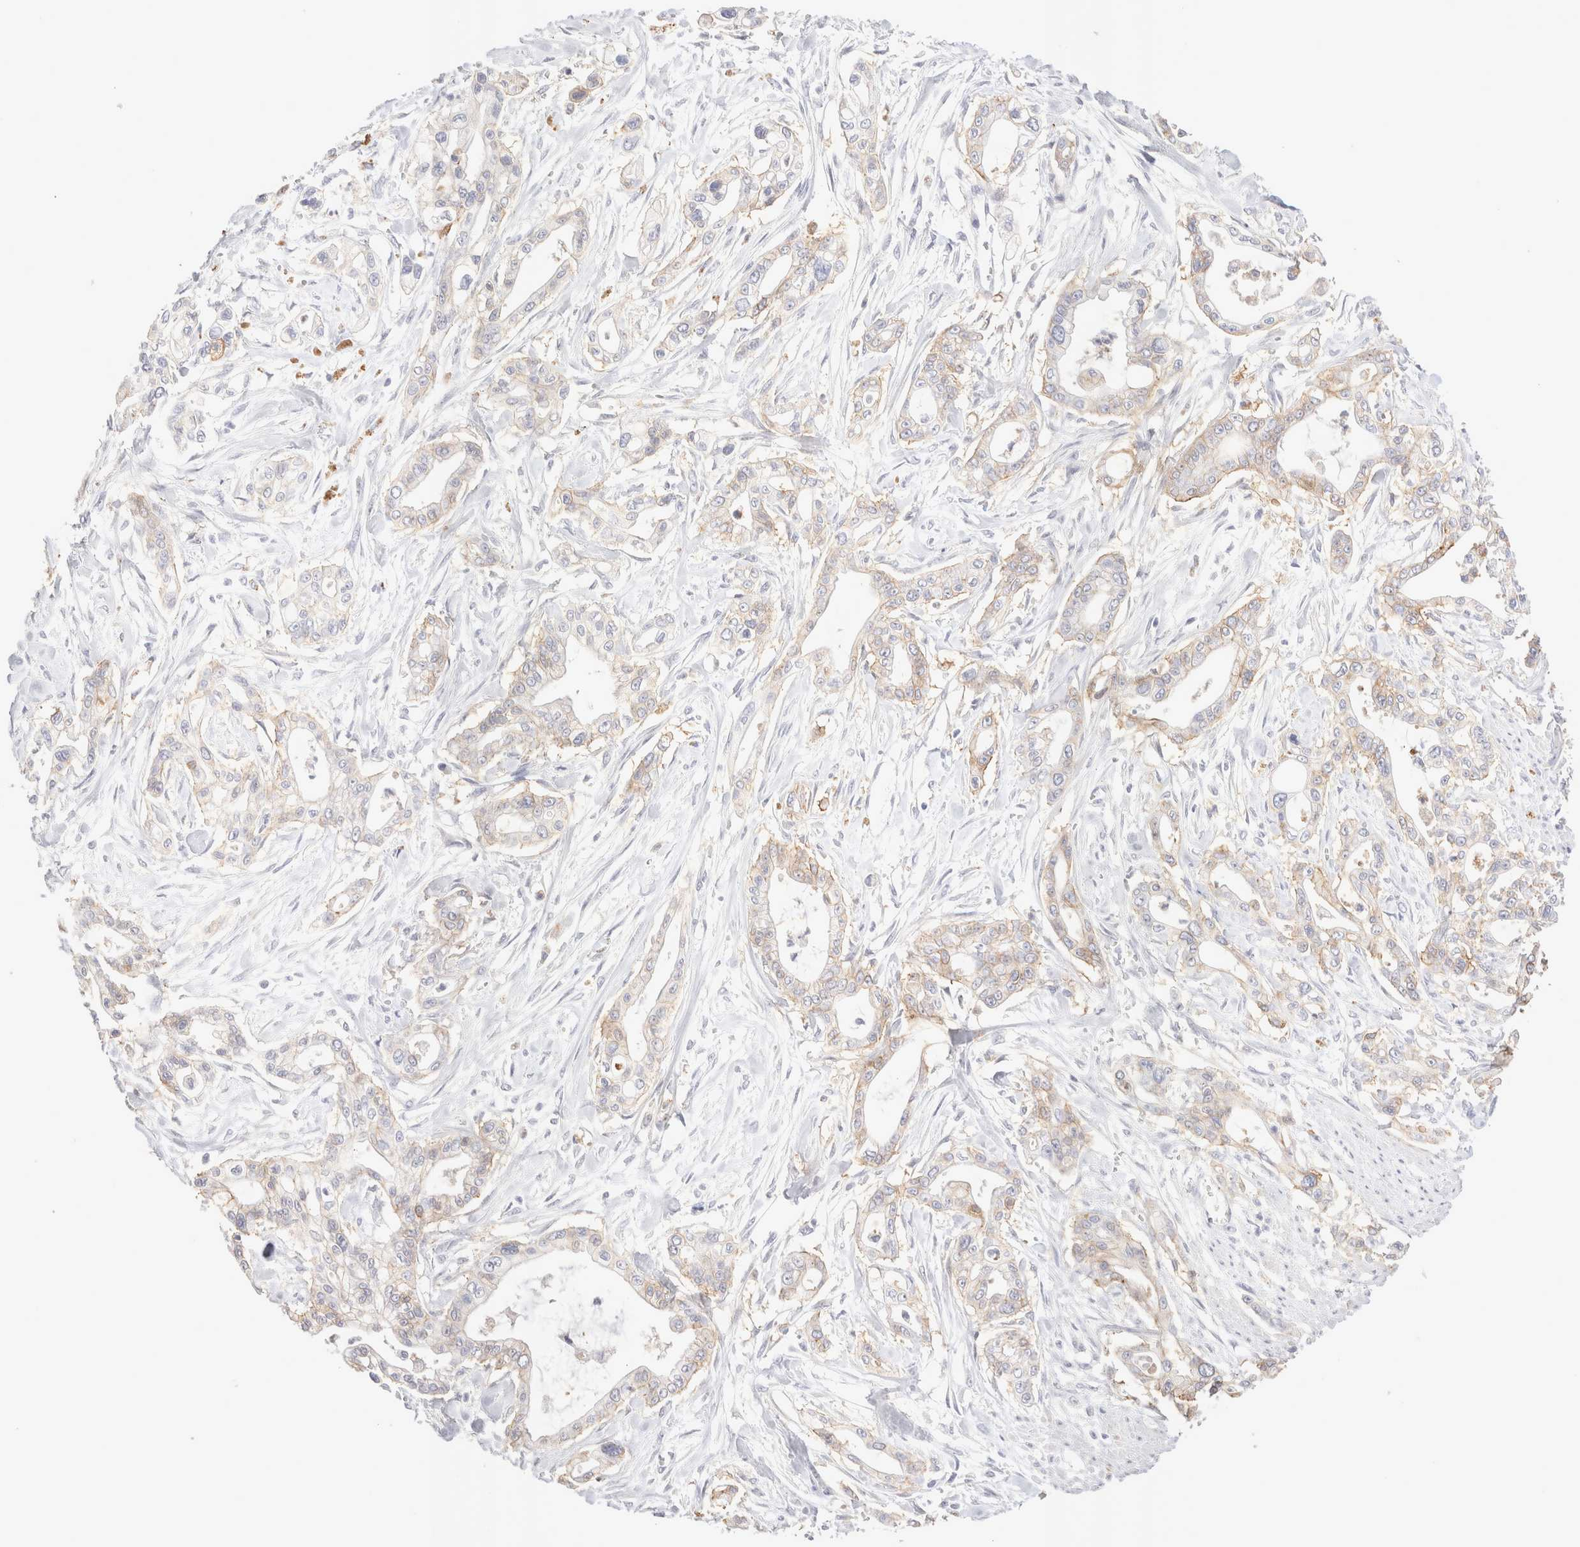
{"staining": {"intensity": "moderate", "quantity": "25%-75%", "location": "cytoplasmic/membranous"}, "tissue": "pancreatic cancer", "cell_type": "Tumor cells", "image_type": "cancer", "snomed": [{"axis": "morphology", "description": "Adenocarcinoma, NOS"}, {"axis": "topography", "description": "Pancreas"}], "caption": "Immunohistochemical staining of human adenocarcinoma (pancreatic) shows medium levels of moderate cytoplasmic/membranous protein expression in about 25%-75% of tumor cells. (Stains: DAB (3,3'-diaminobenzidine) in brown, nuclei in blue, Microscopy: brightfield microscopy at high magnification).", "gene": "EPCAM", "patient": {"sex": "male", "age": 68}}